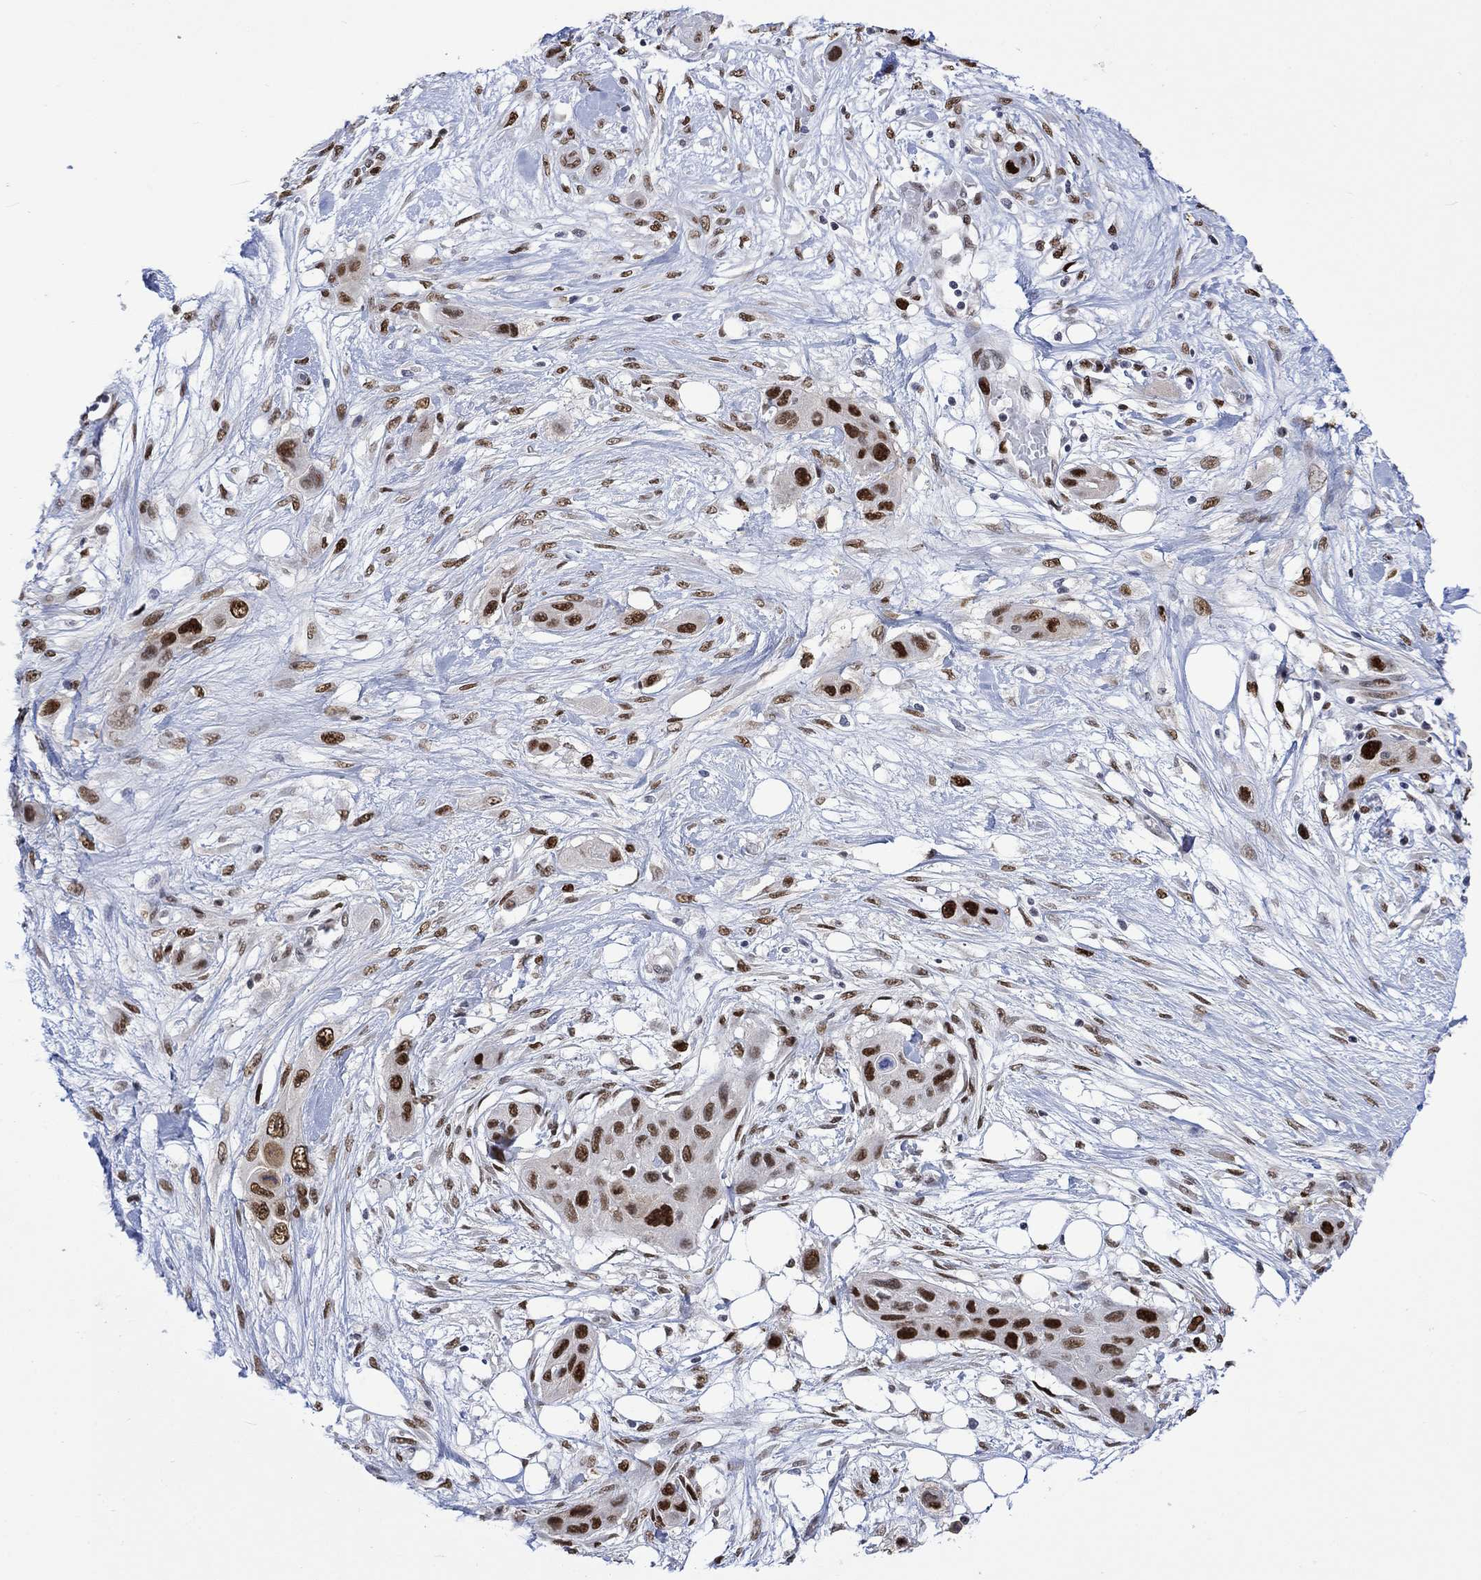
{"staining": {"intensity": "strong", "quantity": "25%-75%", "location": "nuclear"}, "tissue": "skin cancer", "cell_type": "Tumor cells", "image_type": "cancer", "snomed": [{"axis": "morphology", "description": "Squamous cell carcinoma, NOS"}, {"axis": "topography", "description": "Skin"}], "caption": "Protein expression analysis of skin cancer shows strong nuclear staining in about 25%-75% of tumor cells. (Brightfield microscopy of DAB IHC at high magnification).", "gene": "RAD54L2", "patient": {"sex": "male", "age": 79}}